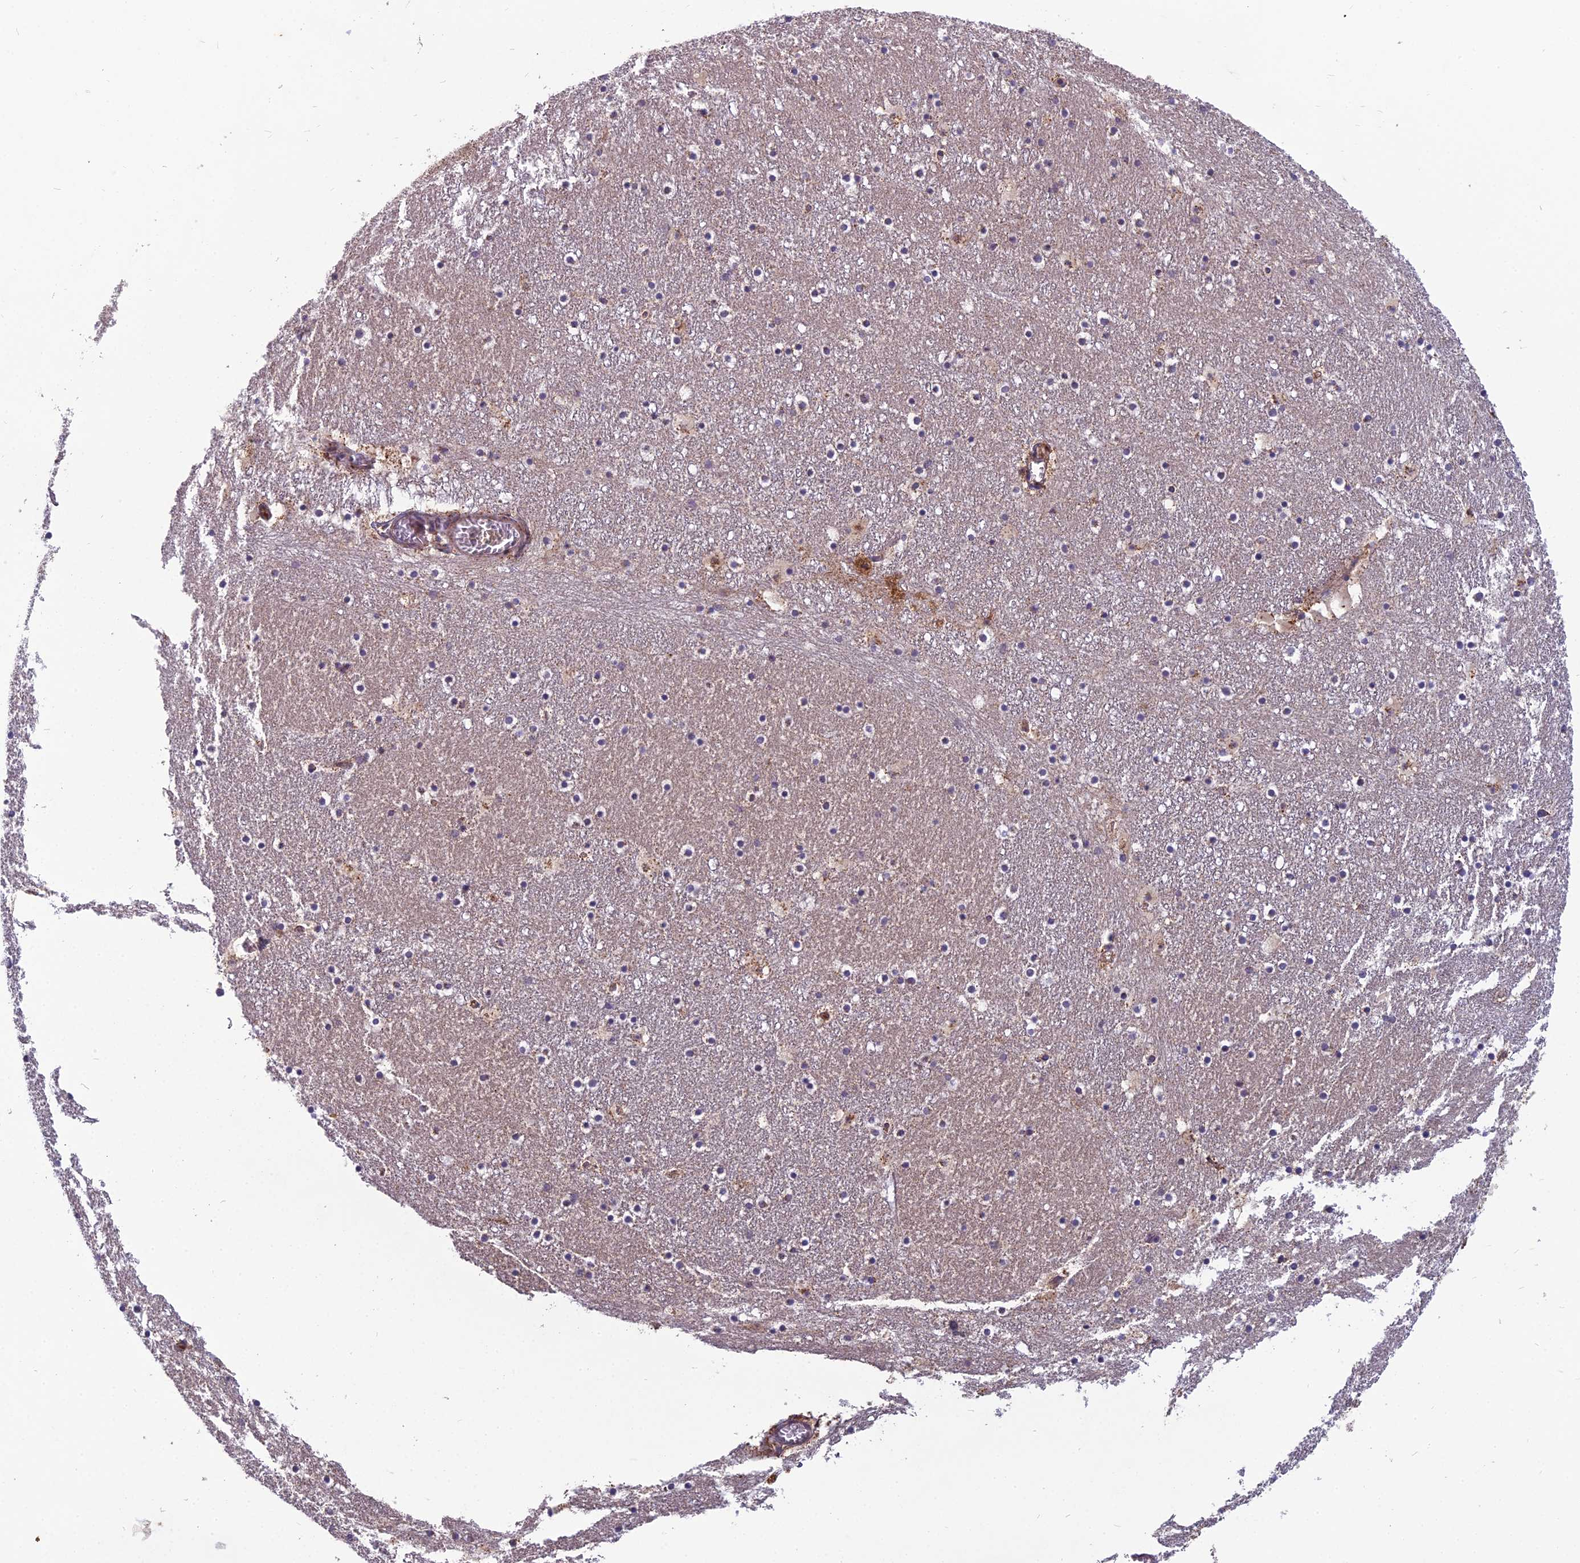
{"staining": {"intensity": "weak", "quantity": "<25%", "location": "cytoplasmic/membranous"}, "tissue": "caudate", "cell_type": "Glial cells", "image_type": "normal", "snomed": [{"axis": "morphology", "description": "Normal tissue, NOS"}, {"axis": "topography", "description": "Lateral ventricle wall"}], "caption": "High power microscopy micrograph of an immunohistochemistry (IHC) photomicrograph of normal caudate, revealing no significant staining in glial cells. (Immunohistochemistry (ihc), brightfield microscopy, high magnification).", "gene": "ENSG00000188897", "patient": {"sex": "male", "age": 45}}